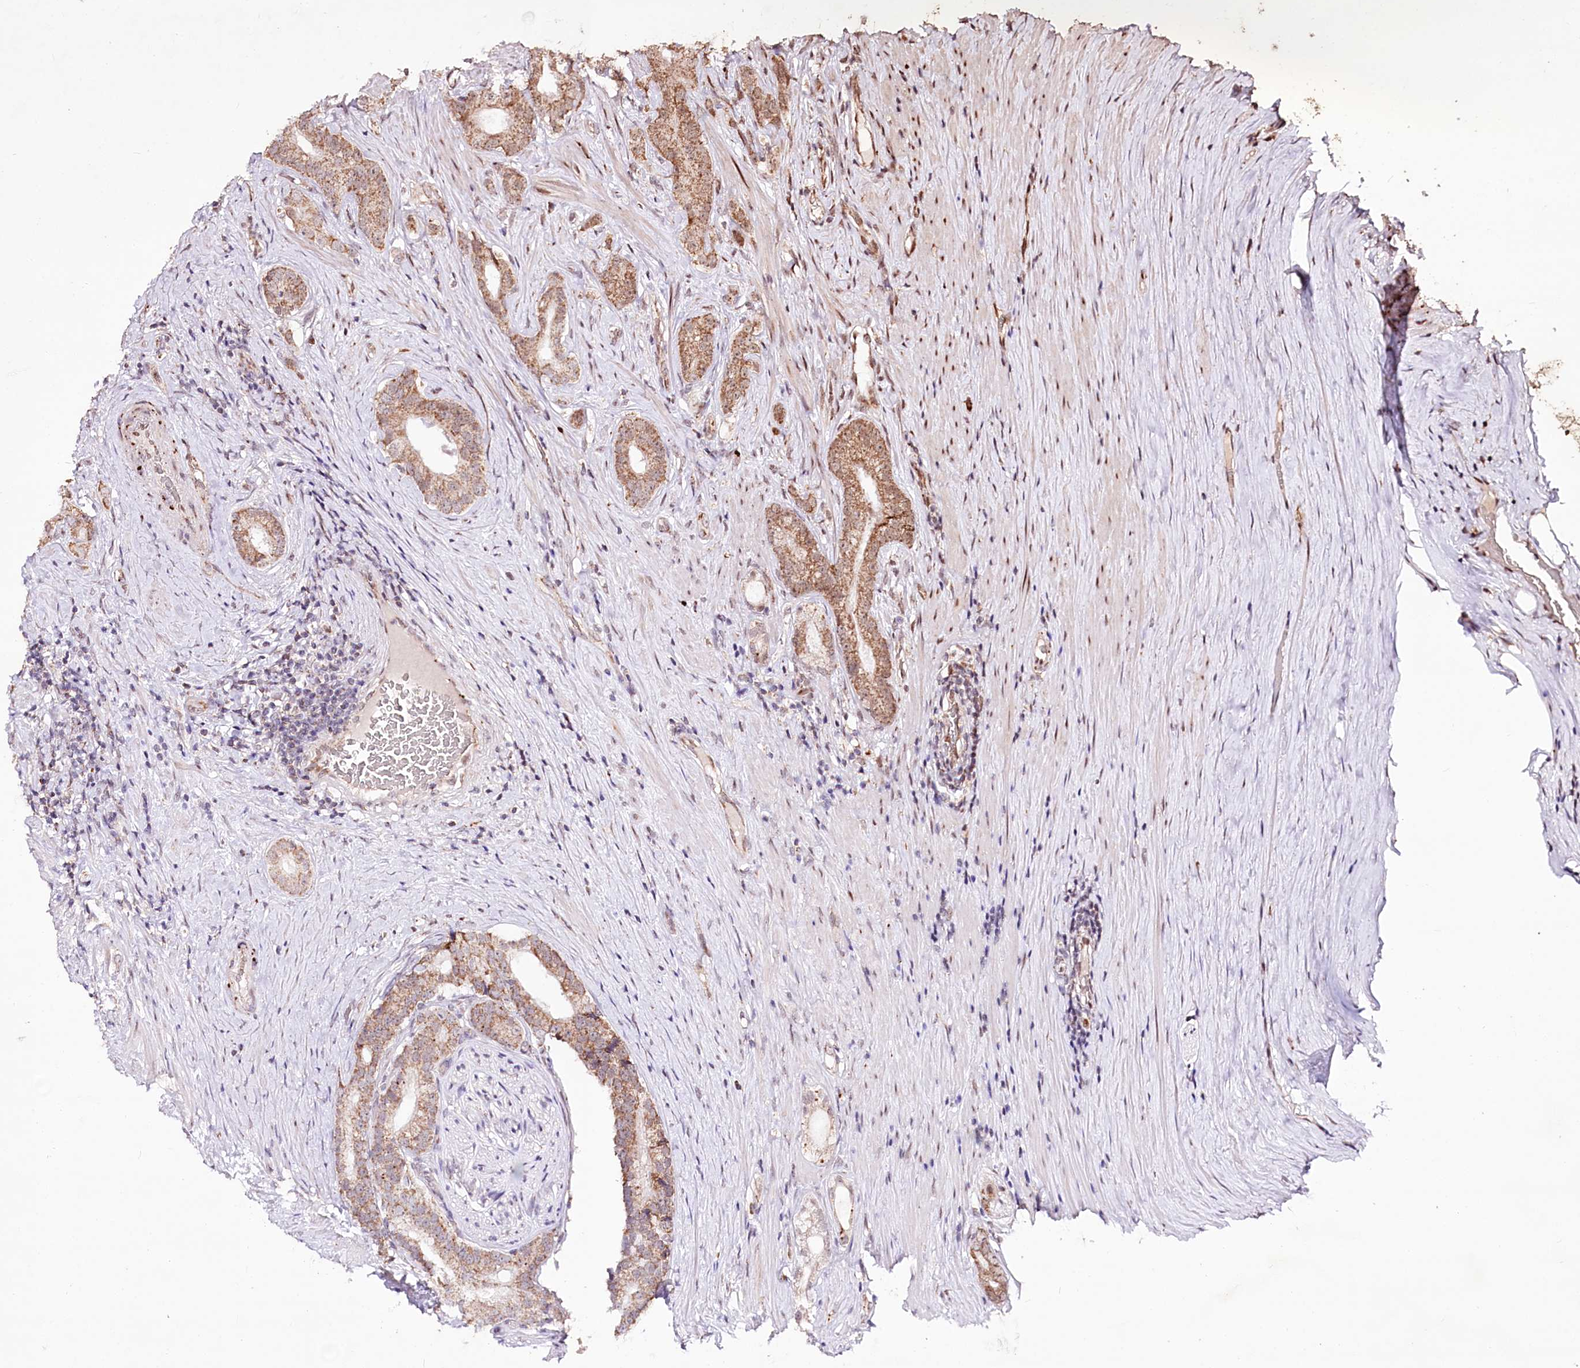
{"staining": {"intensity": "moderate", "quantity": ">75%", "location": "cytoplasmic/membranous"}, "tissue": "prostate cancer", "cell_type": "Tumor cells", "image_type": "cancer", "snomed": [{"axis": "morphology", "description": "Adenocarcinoma, Low grade"}, {"axis": "topography", "description": "Prostate"}], "caption": "Immunohistochemical staining of human prostate cancer (low-grade adenocarcinoma) exhibits moderate cytoplasmic/membranous protein positivity in about >75% of tumor cells.", "gene": "CARD19", "patient": {"sex": "male", "age": 71}}